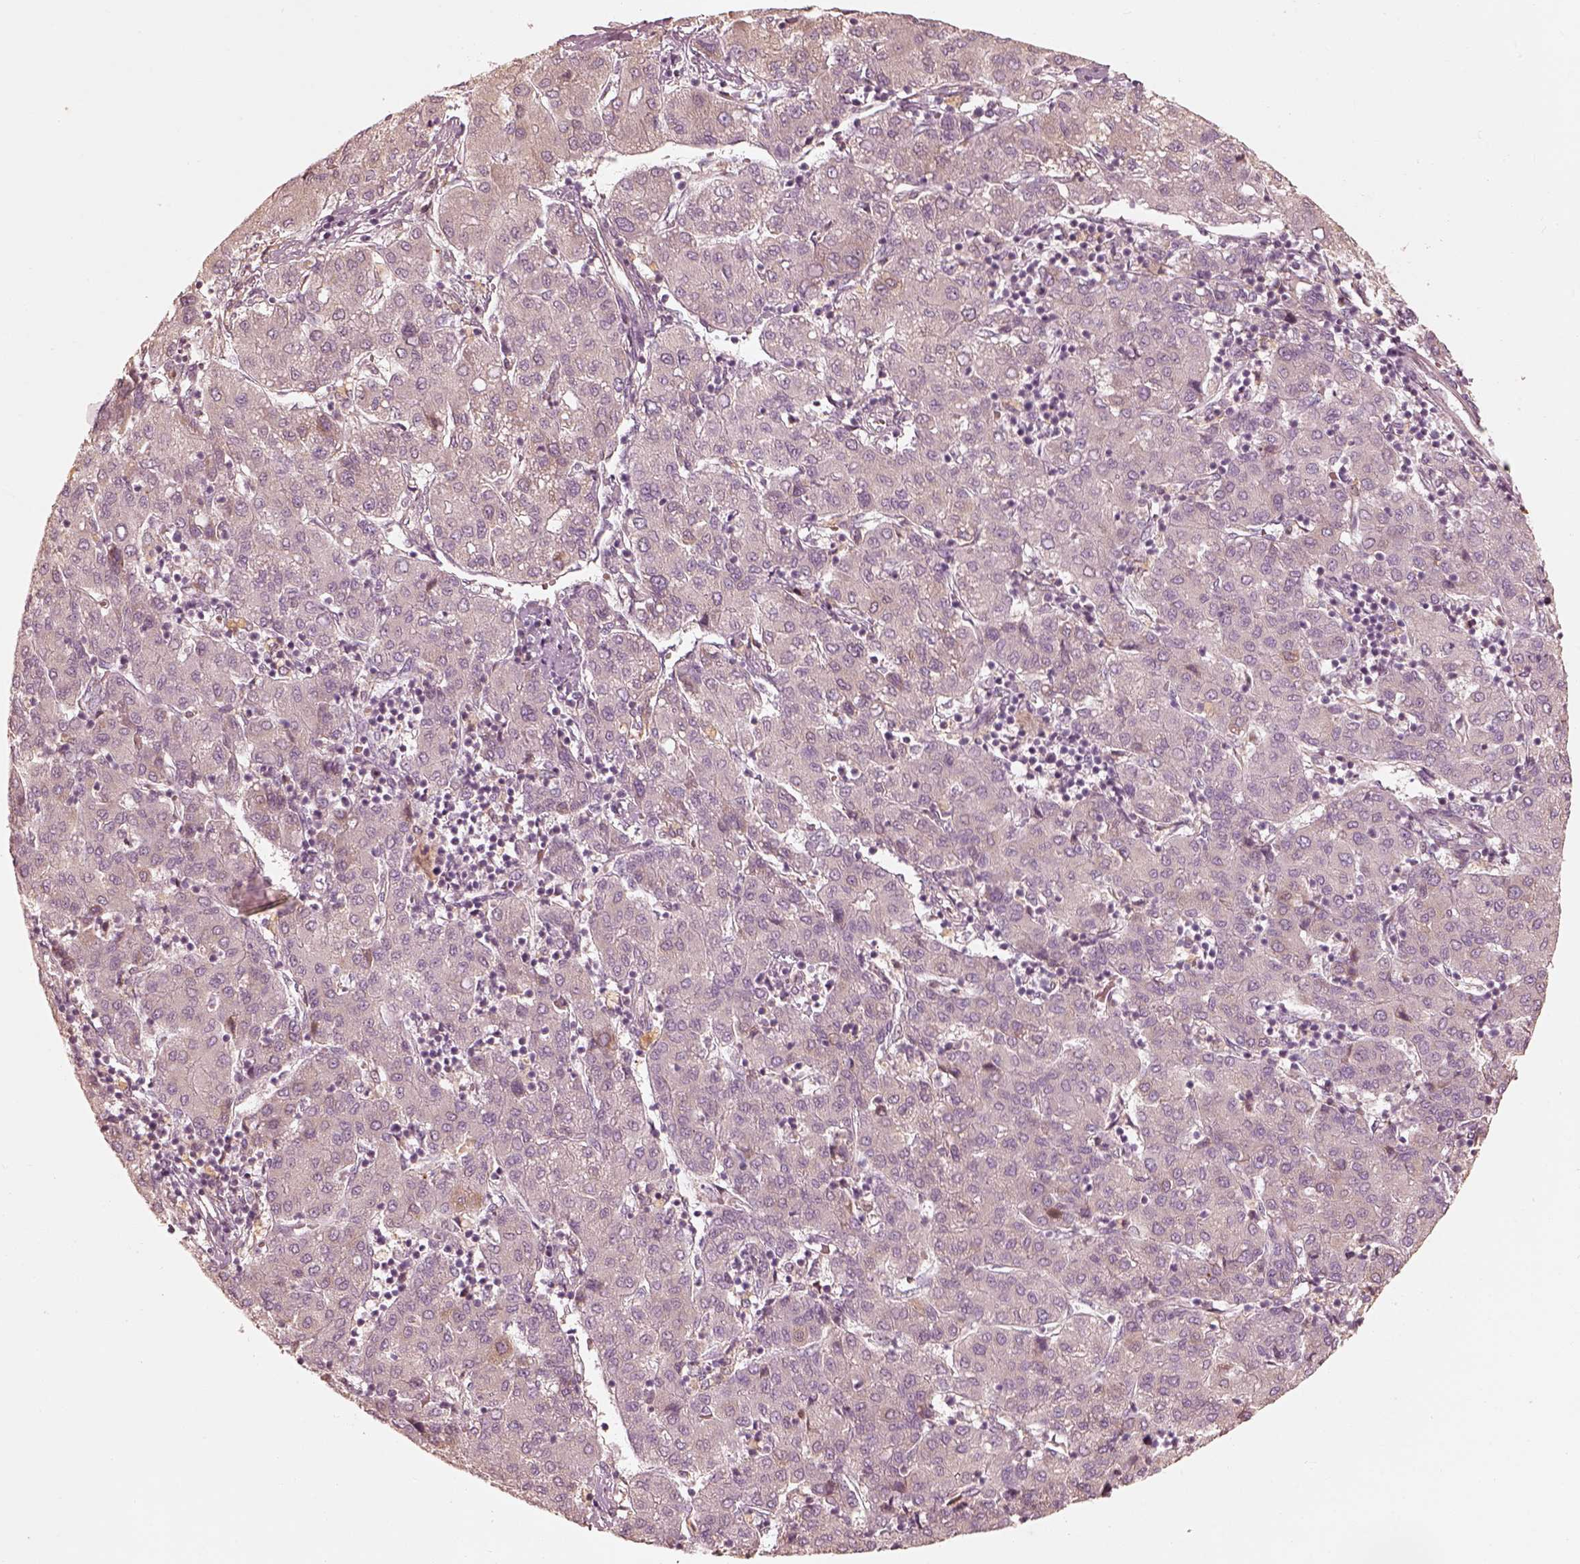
{"staining": {"intensity": "weak", "quantity": "<25%", "location": "cytoplasmic/membranous"}, "tissue": "liver cancer", "cell_type": "Tumor cells", "image_type": "cancer", "snomed": [{"axis": "morphology", "description": "Carcinoma, Hepatocellular, NOS"}, {"axis": "topography", "description": "Liver"}], "caption": "Immunohistochemistry of liver hepatocellular carcinoma exhibits no expression in tumor cells.", "gene": "WLS", "patient": {"sex": "male", "age": 65}}